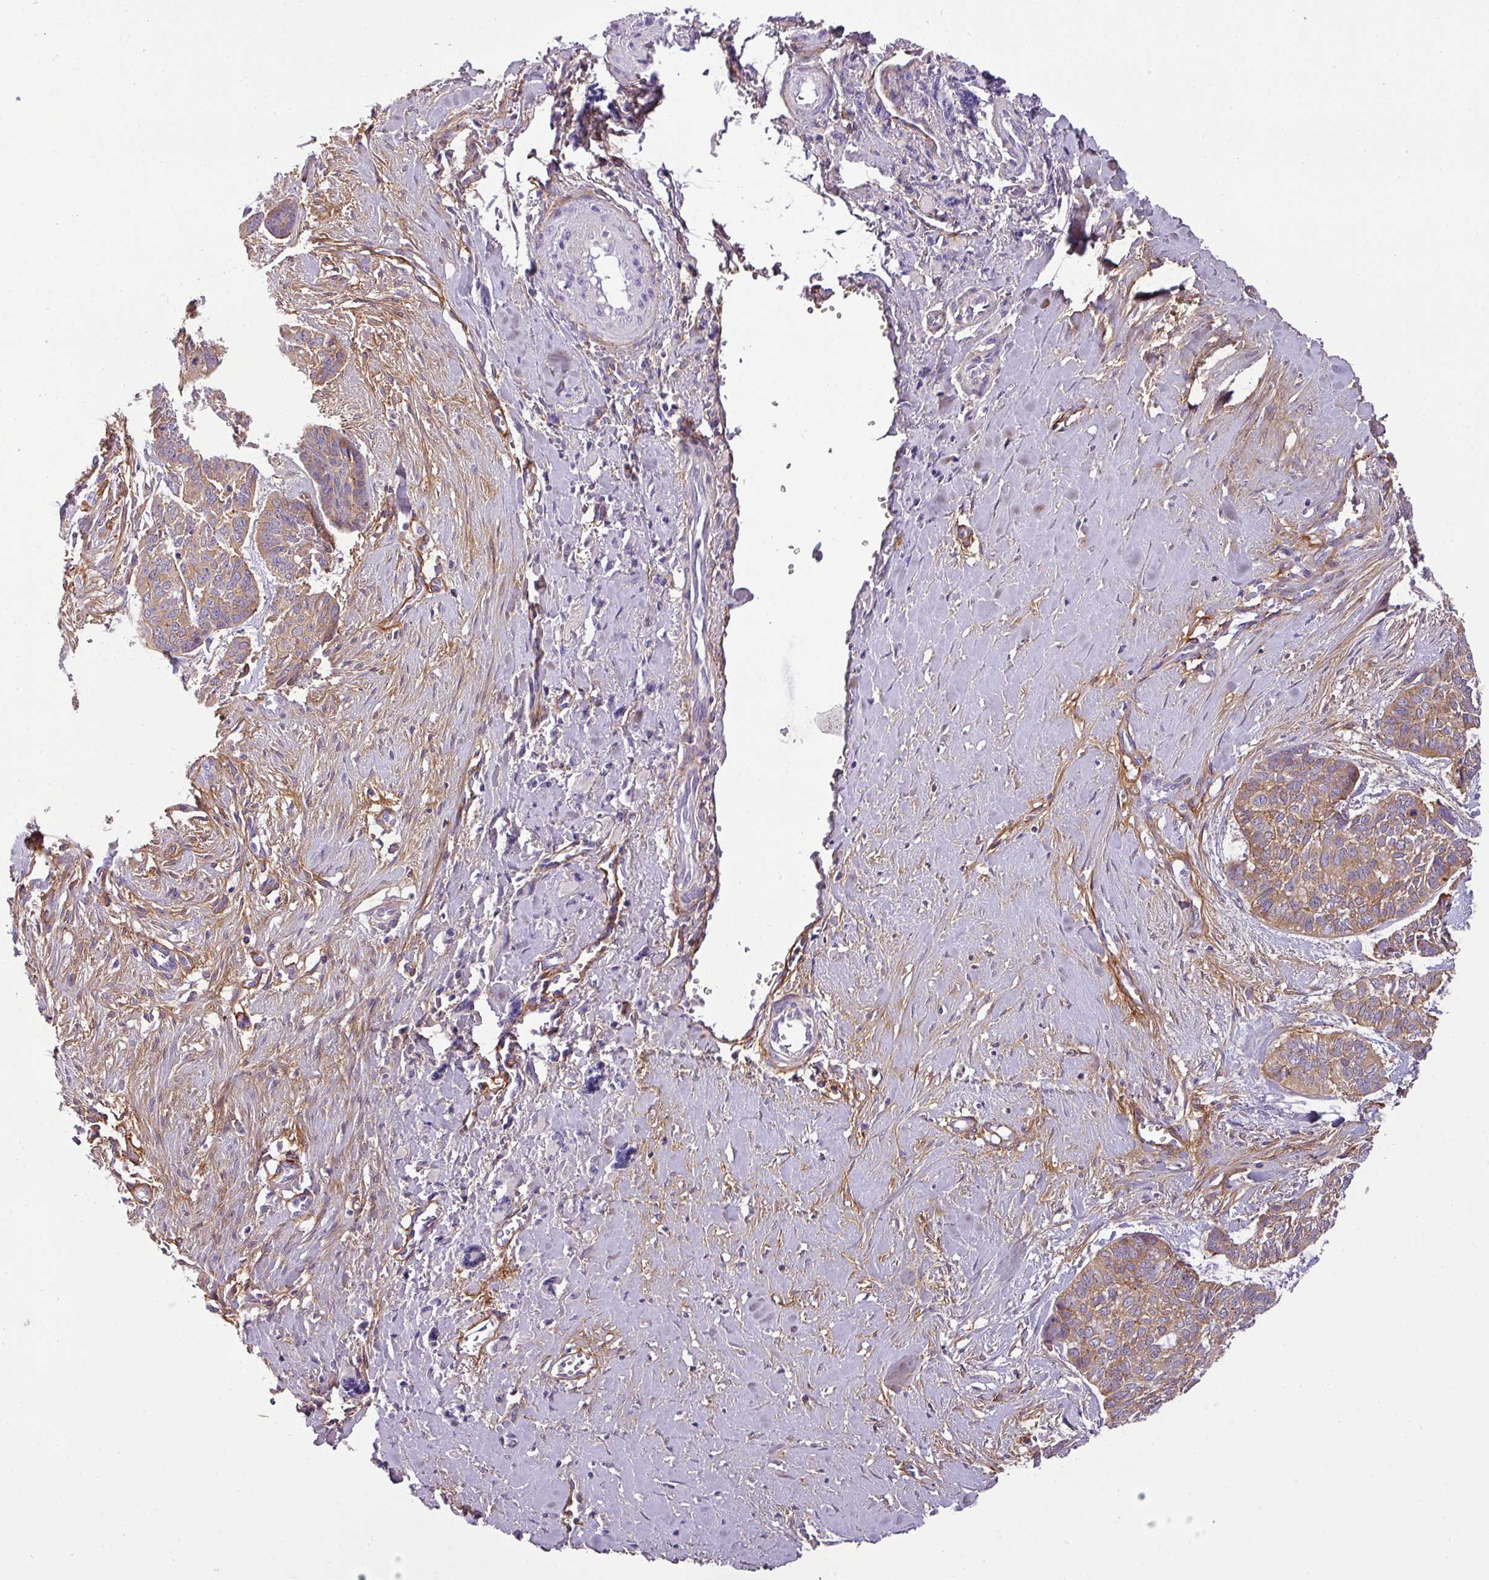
{"staining": {"intensity": "moderate", "quantity": ">75%", "location": "cytoplasmic/membranous"}, "tissue": "skin cancer", "cell_type": "Tumor cells", "image_type": "cancer", "snomed": [{"axis": "morphology", "description": "Basal cell carcinoma"}, {"axis": "topography", "description": "Skin"}], "caption": "Immunohistochemical staining of skin cancer (basal cell carcinoma) shows medium levels of moderate cytoplasmic/membranous protein expression in about >75% of tumor cells.", "gene": "PARD6G", "patient": {"sex": "female", "age": 64}}